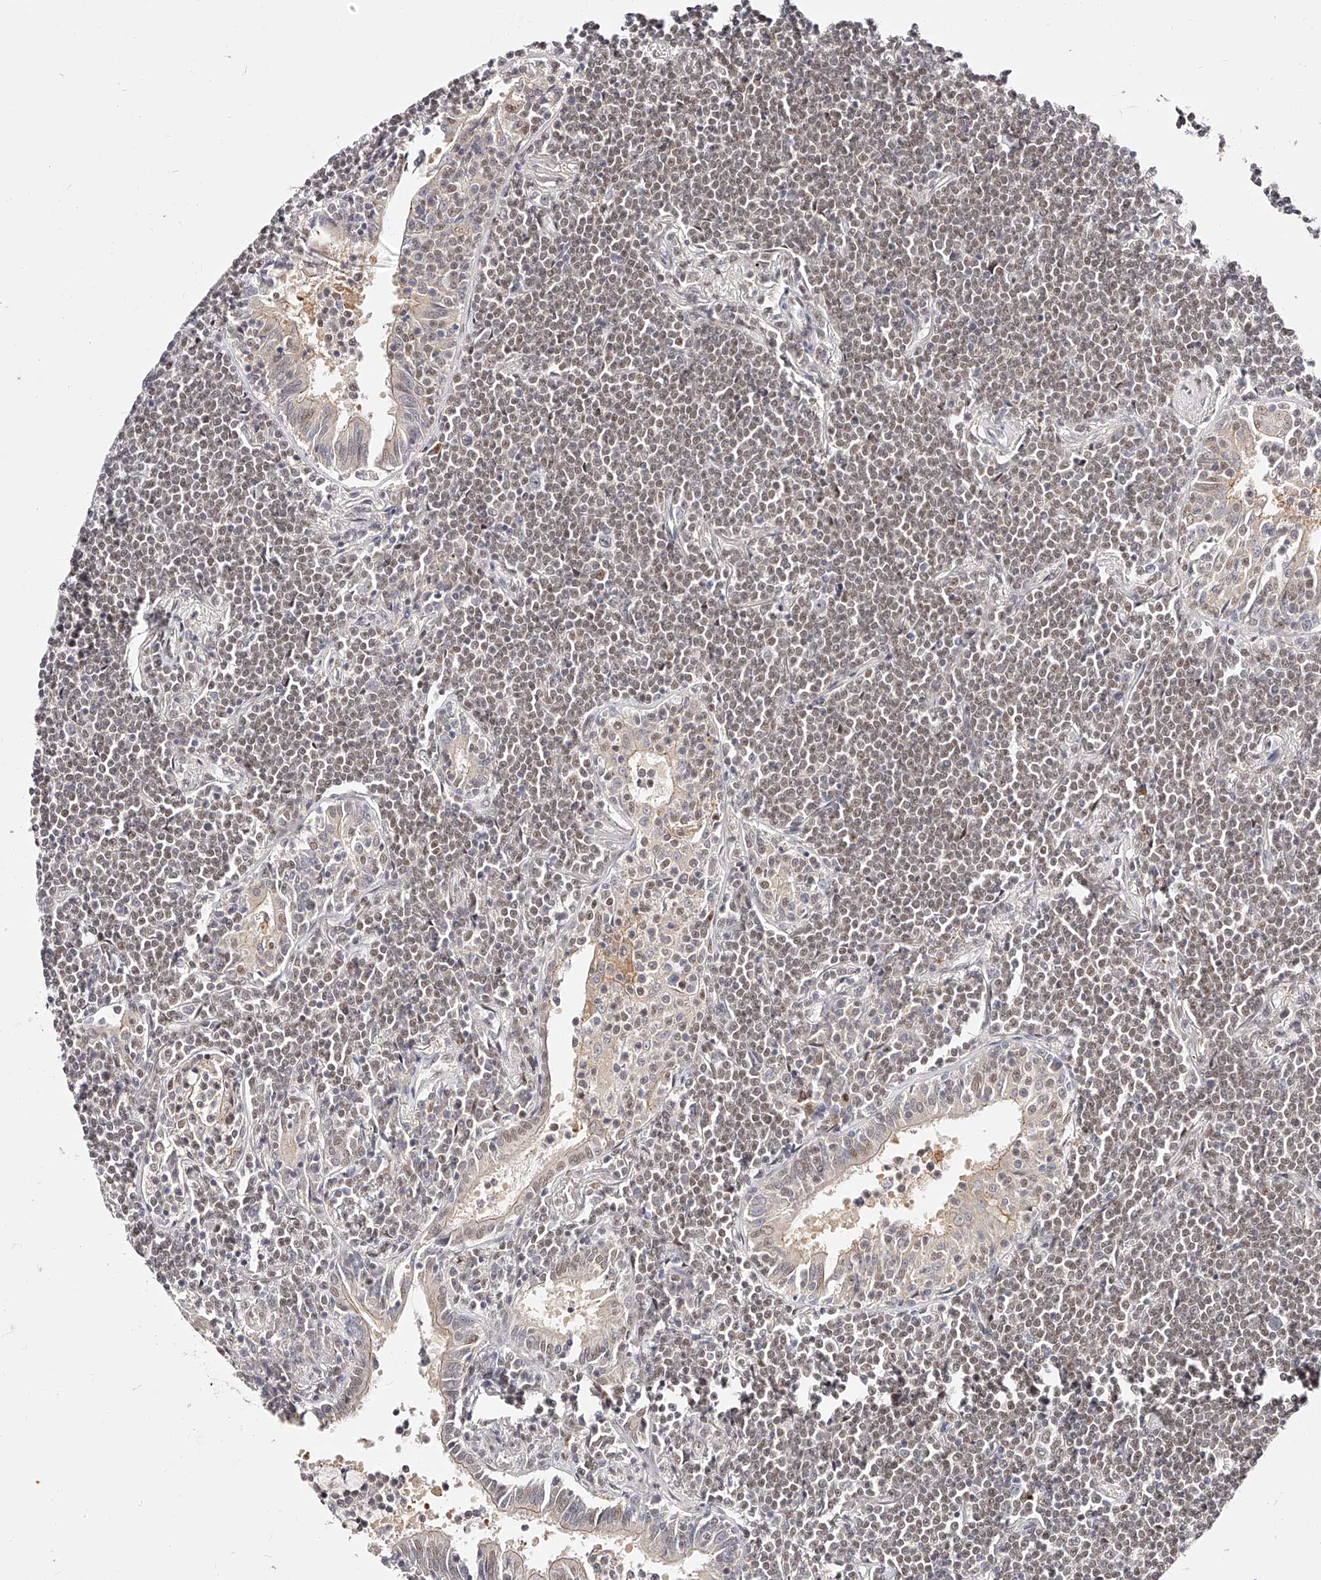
{"staining": {"intensity": "weak", "quantity": ">75%", "location": "nuclear"}, "tissue": "lymphoma", "cell_type": "Tumor cells", "image_type": "cancer", "snomed": [{"axis": "morphology", "description": "Malignant lymphoma, non-Hodgkin's type, Low grade"}, {"axis": "topography", "description": "Lung"}], "caption": "Protein positivity by IHC exhibits weak nuclear positivity in approximately >75% of tumor cells in lymphoma. (IHC, brightfield microscopy, high magnification).", "gene": "USF3", "patient": {"sex": "female", "age": 71}}